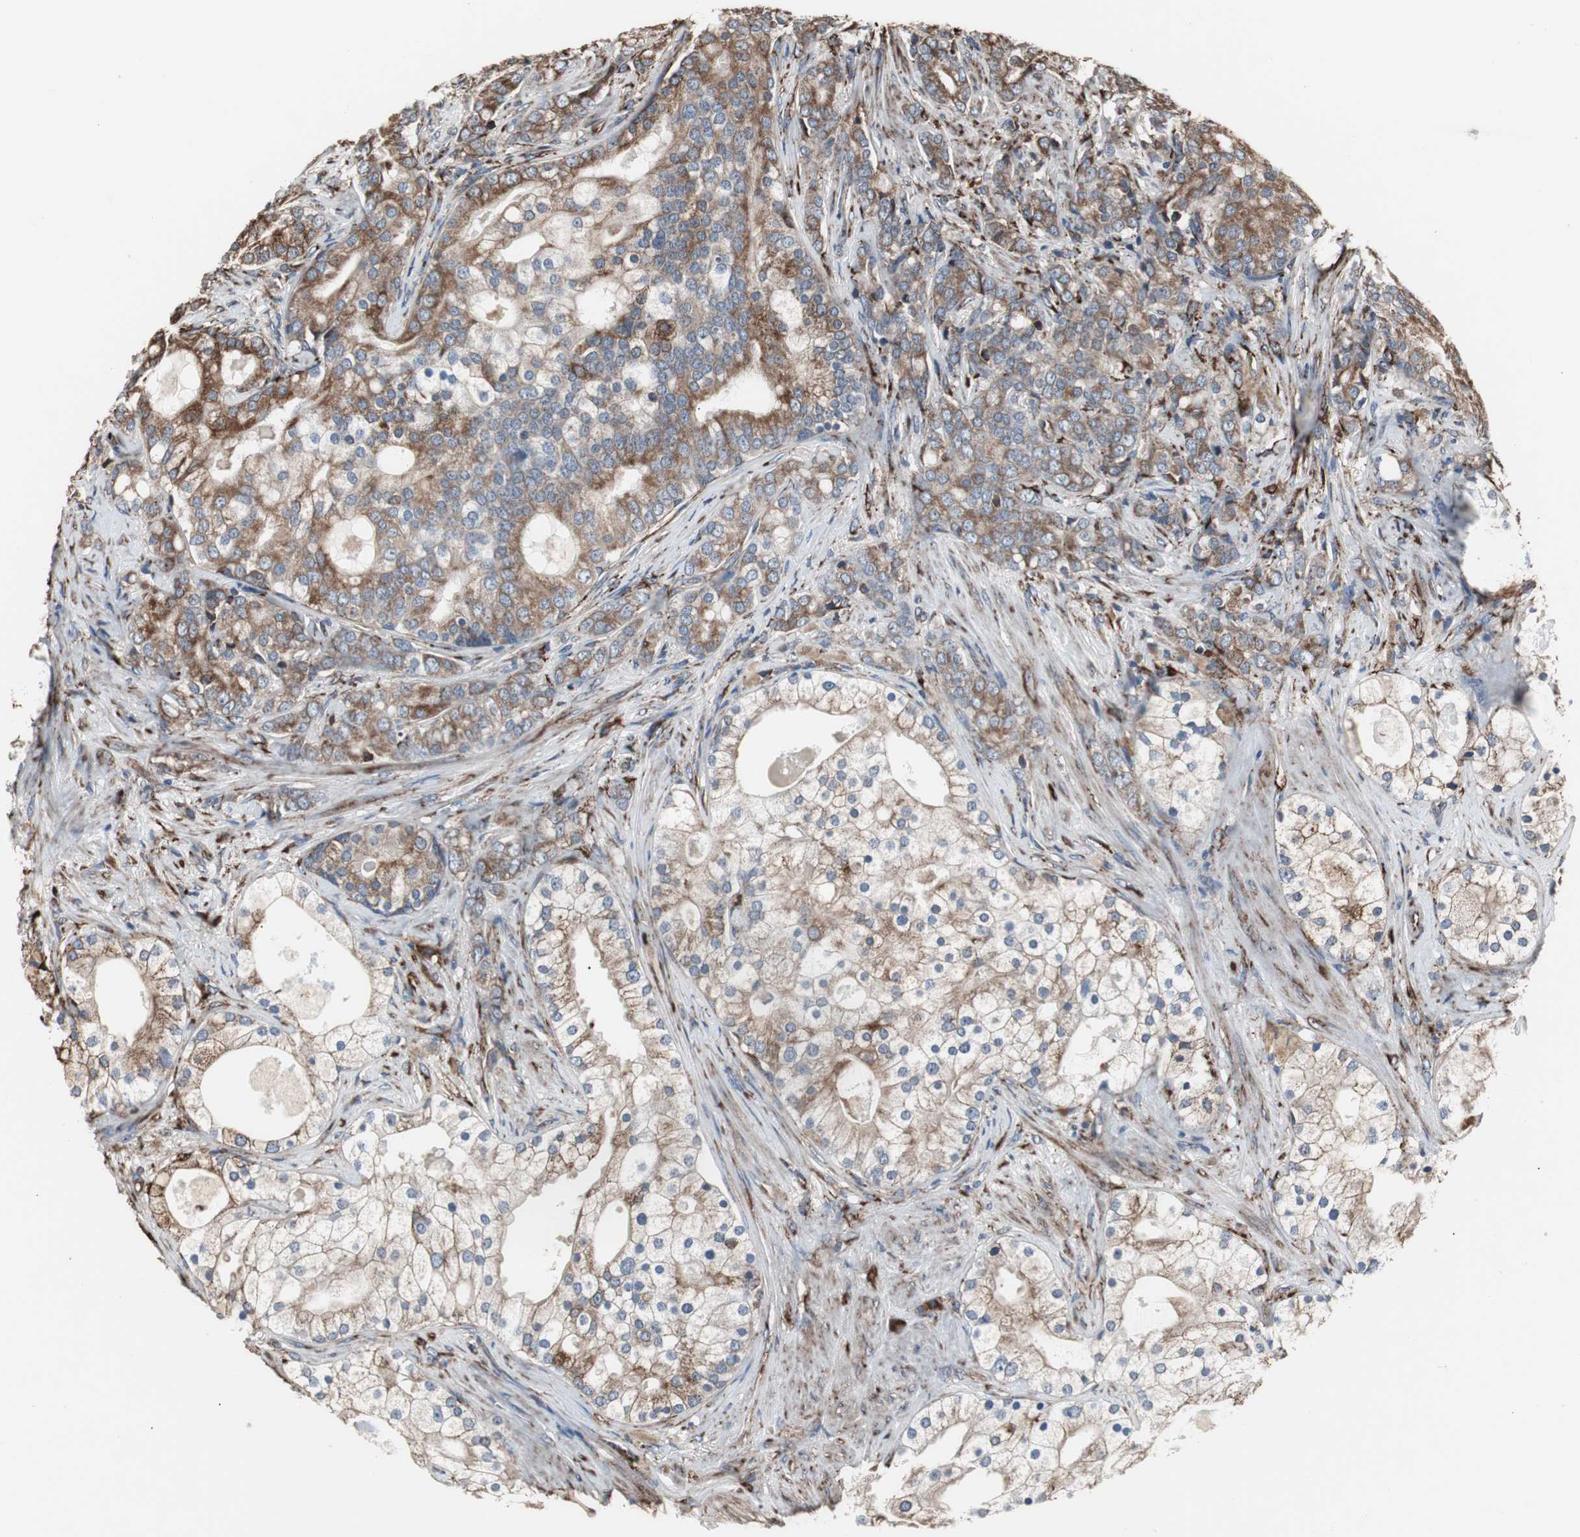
{"staining": {"intensity": "moderate", "quantity": ">75%", "location": "cytoplasmic/membranous"}, "tissue": "prostate cancer", "cell_type": "Tumor cells", "image_type": "cancer", "snomed": [{"axis": "morphology", "description": "Adenocarcinoma, Low grade"}, {"axis": "topography", "description": "Prostate"}], "caption": "Immunohistochemical staining of human adenocarcinoma (low-grade) (prostate) reveals medium levels of moderate cytoplasmic/membranous staining in approximately >75% of tumor cells.", "gene": "CALU", "patient": {"sex": "male", "age": 58}}